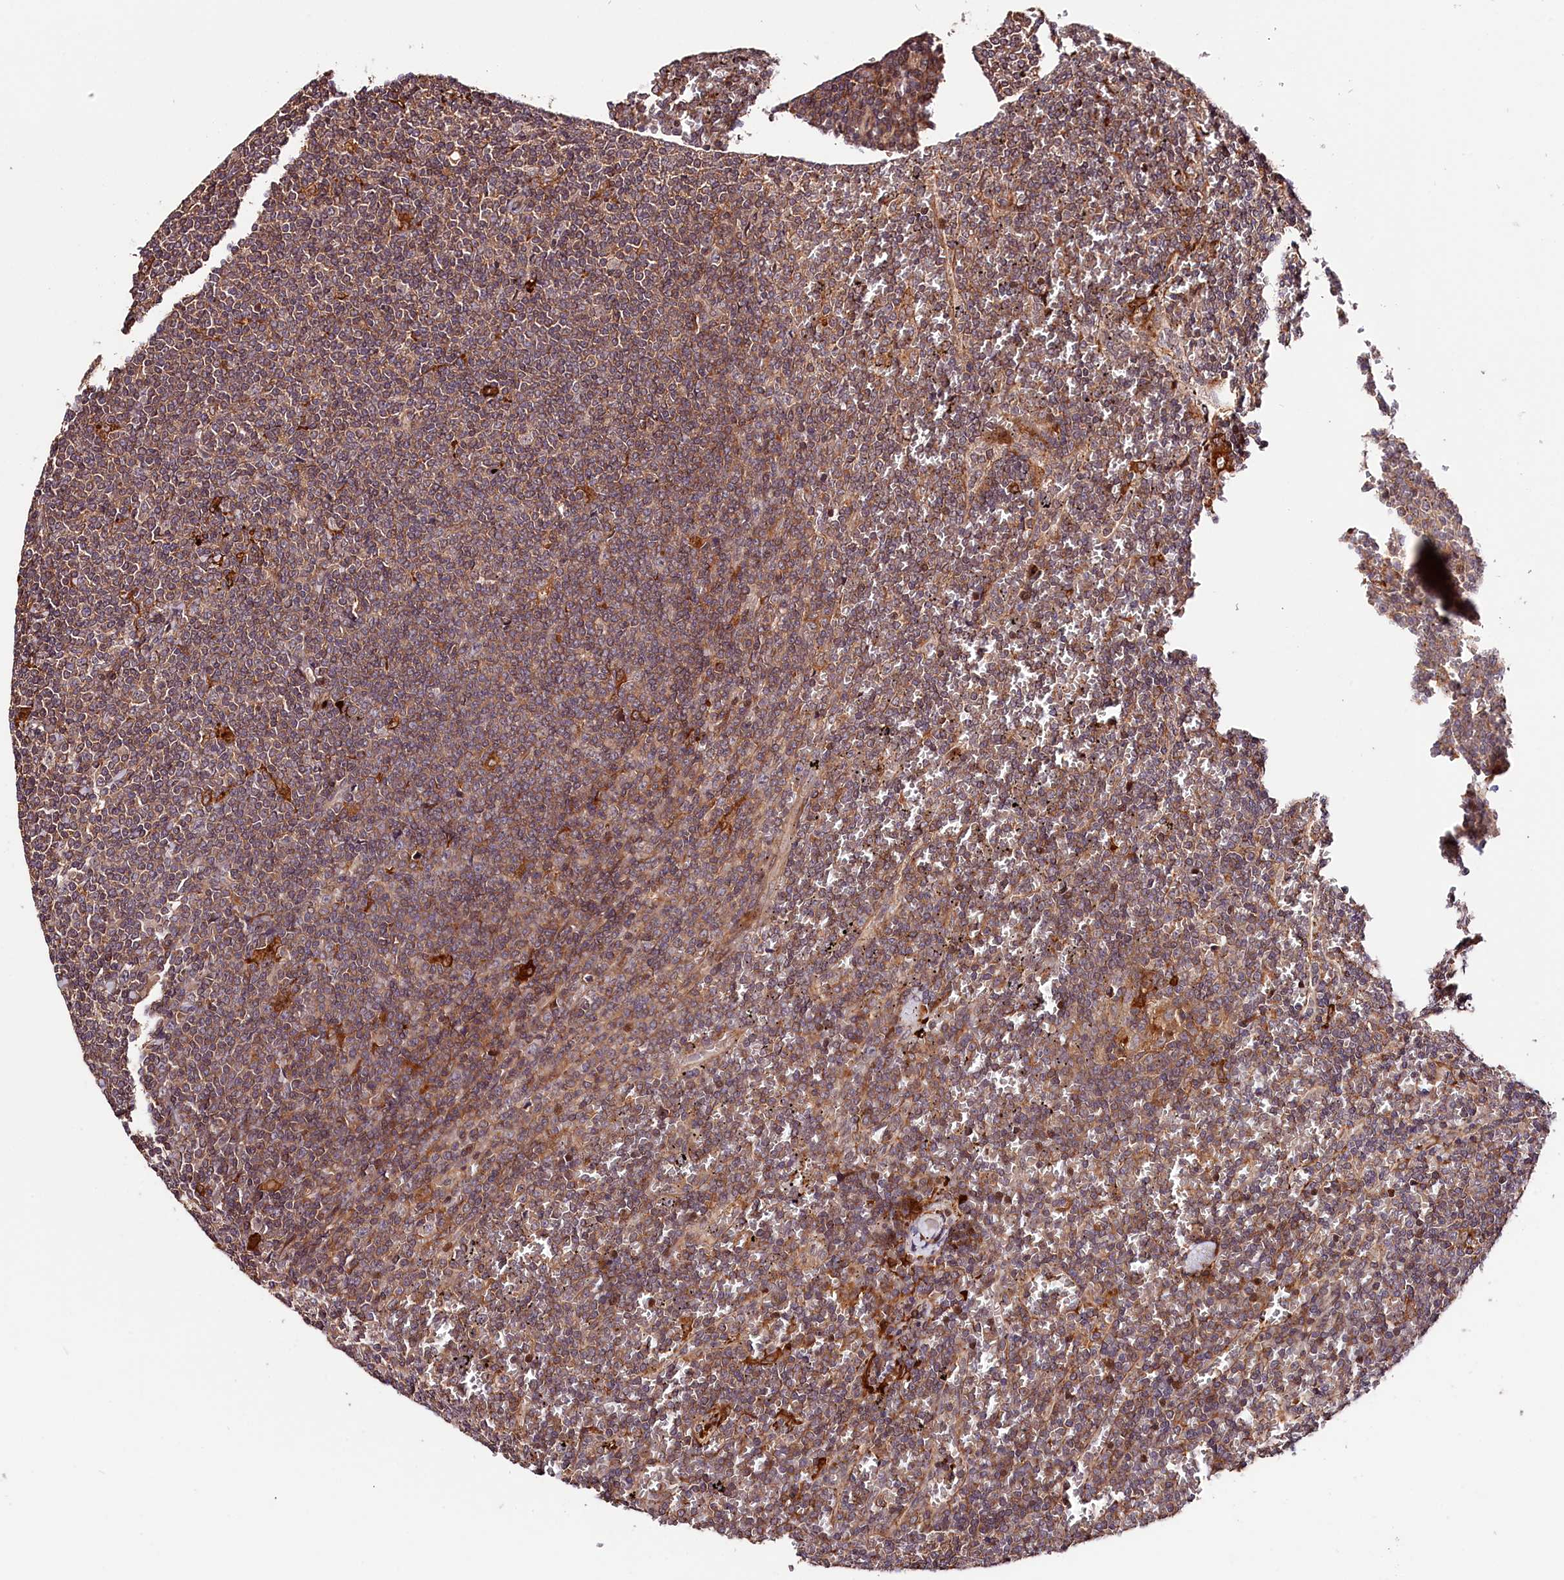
{"staining": {"intensity": "weak", "quantity": "25%-75%", "location": "cytoplasmic/membranous"}, "tissue": "lymphoma", "cell_type": "Tumor cells", "image_type": "cancer", "snomed": [{"axis": "morphology", "description": "Malignant lymphoma, non-Hodgkin's type, Low grade"}, {"axis": "topography", "description": "Spleen"}], "caption": "A high-resolution histopathology image shows IHC staining of lymphoma, which demonstrates weak cytoplasmic/membranous expression in about 25%-75% of tumor cells. (Stains: DAB (3,3'-diaminobenzidine) in brown, nuclei in blue, Microscopy: brightfield microscopy at high magnification).", "gene": "CACNA1H", "patient": {"sex": "female", "age": 19}}